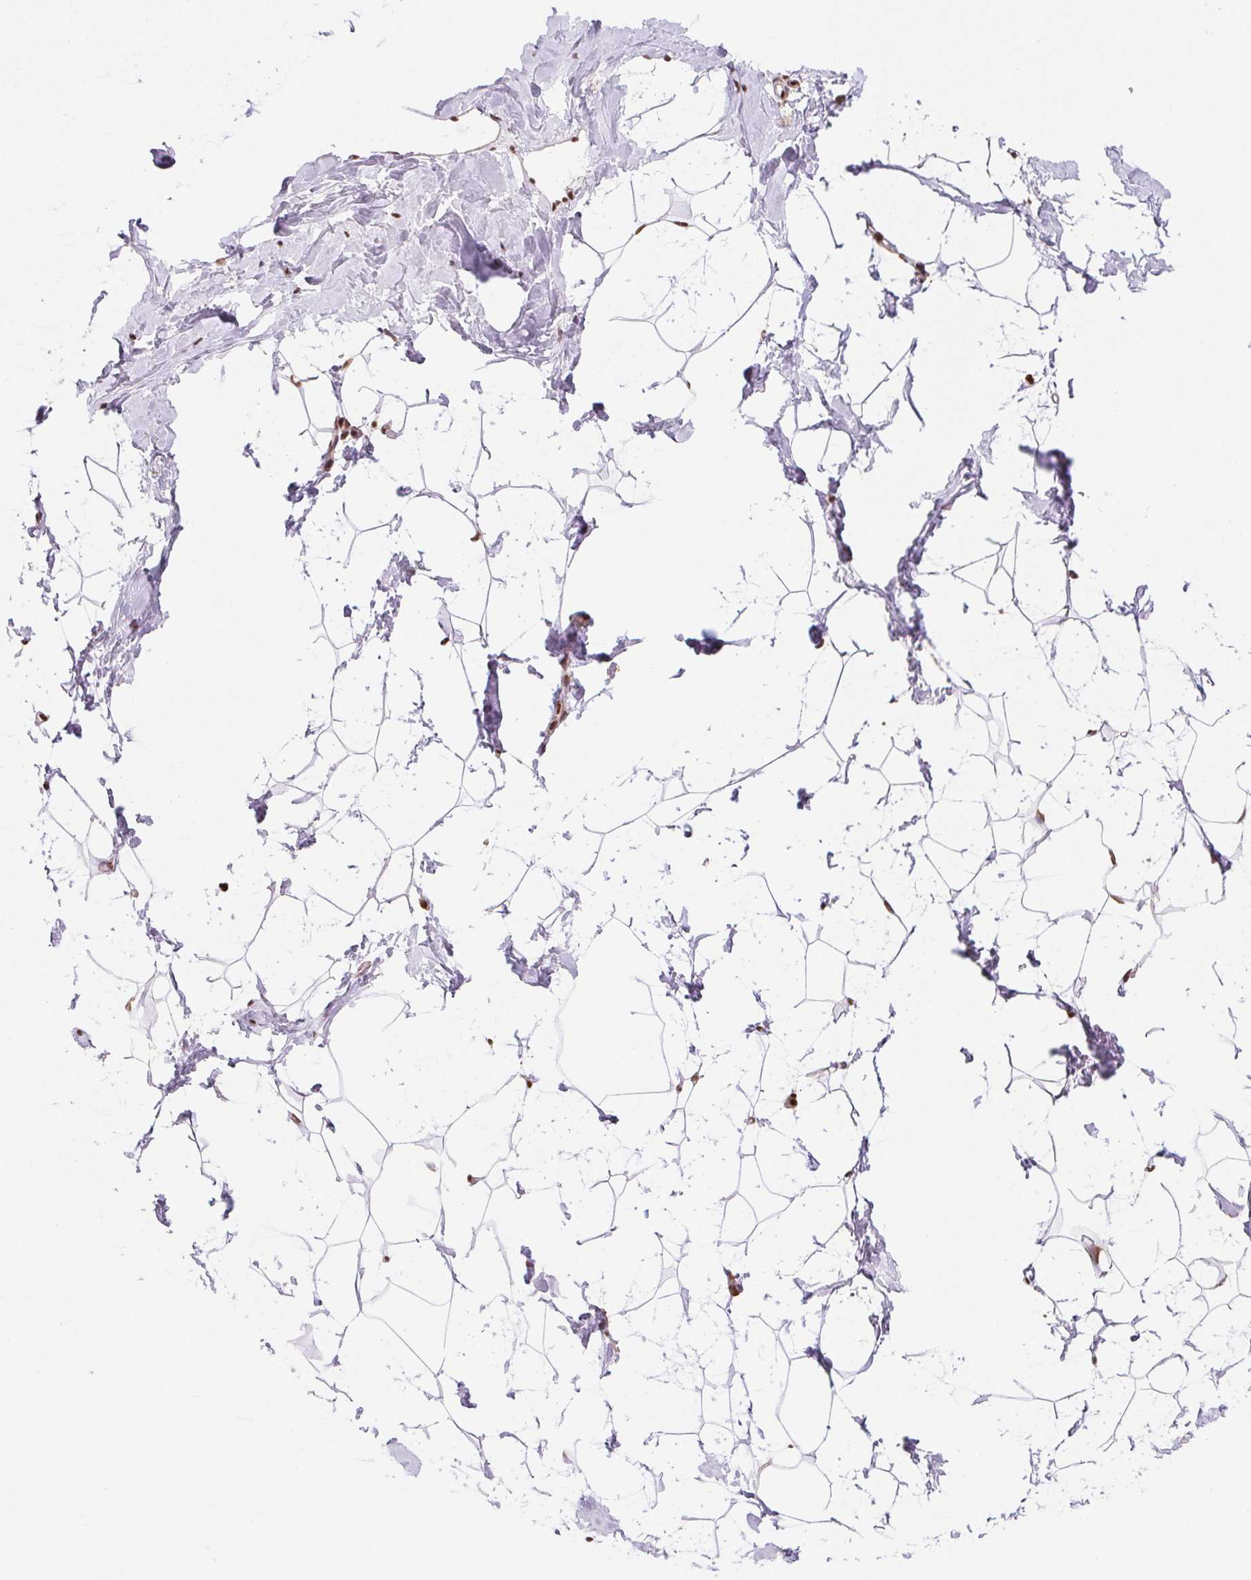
{"staining": {"intensity": "moderate", "quantity": "<25%", "location": "nuclear"}, "tissue": "breast", "cell_type": "Adipocytes", "image_type": "normal", "snomed": [{"axis": "morphology", "description": "Normal tissue, NOS"}, {"axis": "topography", "description": "Breast"}], "caption": "About <25% of adipocytes in normal human breast reveal moderate nuclear protein expression as visualized by brown immunohistochemical staining.", "gene": "SETSIP", "patient": {"sex": "female", "age": 32}}